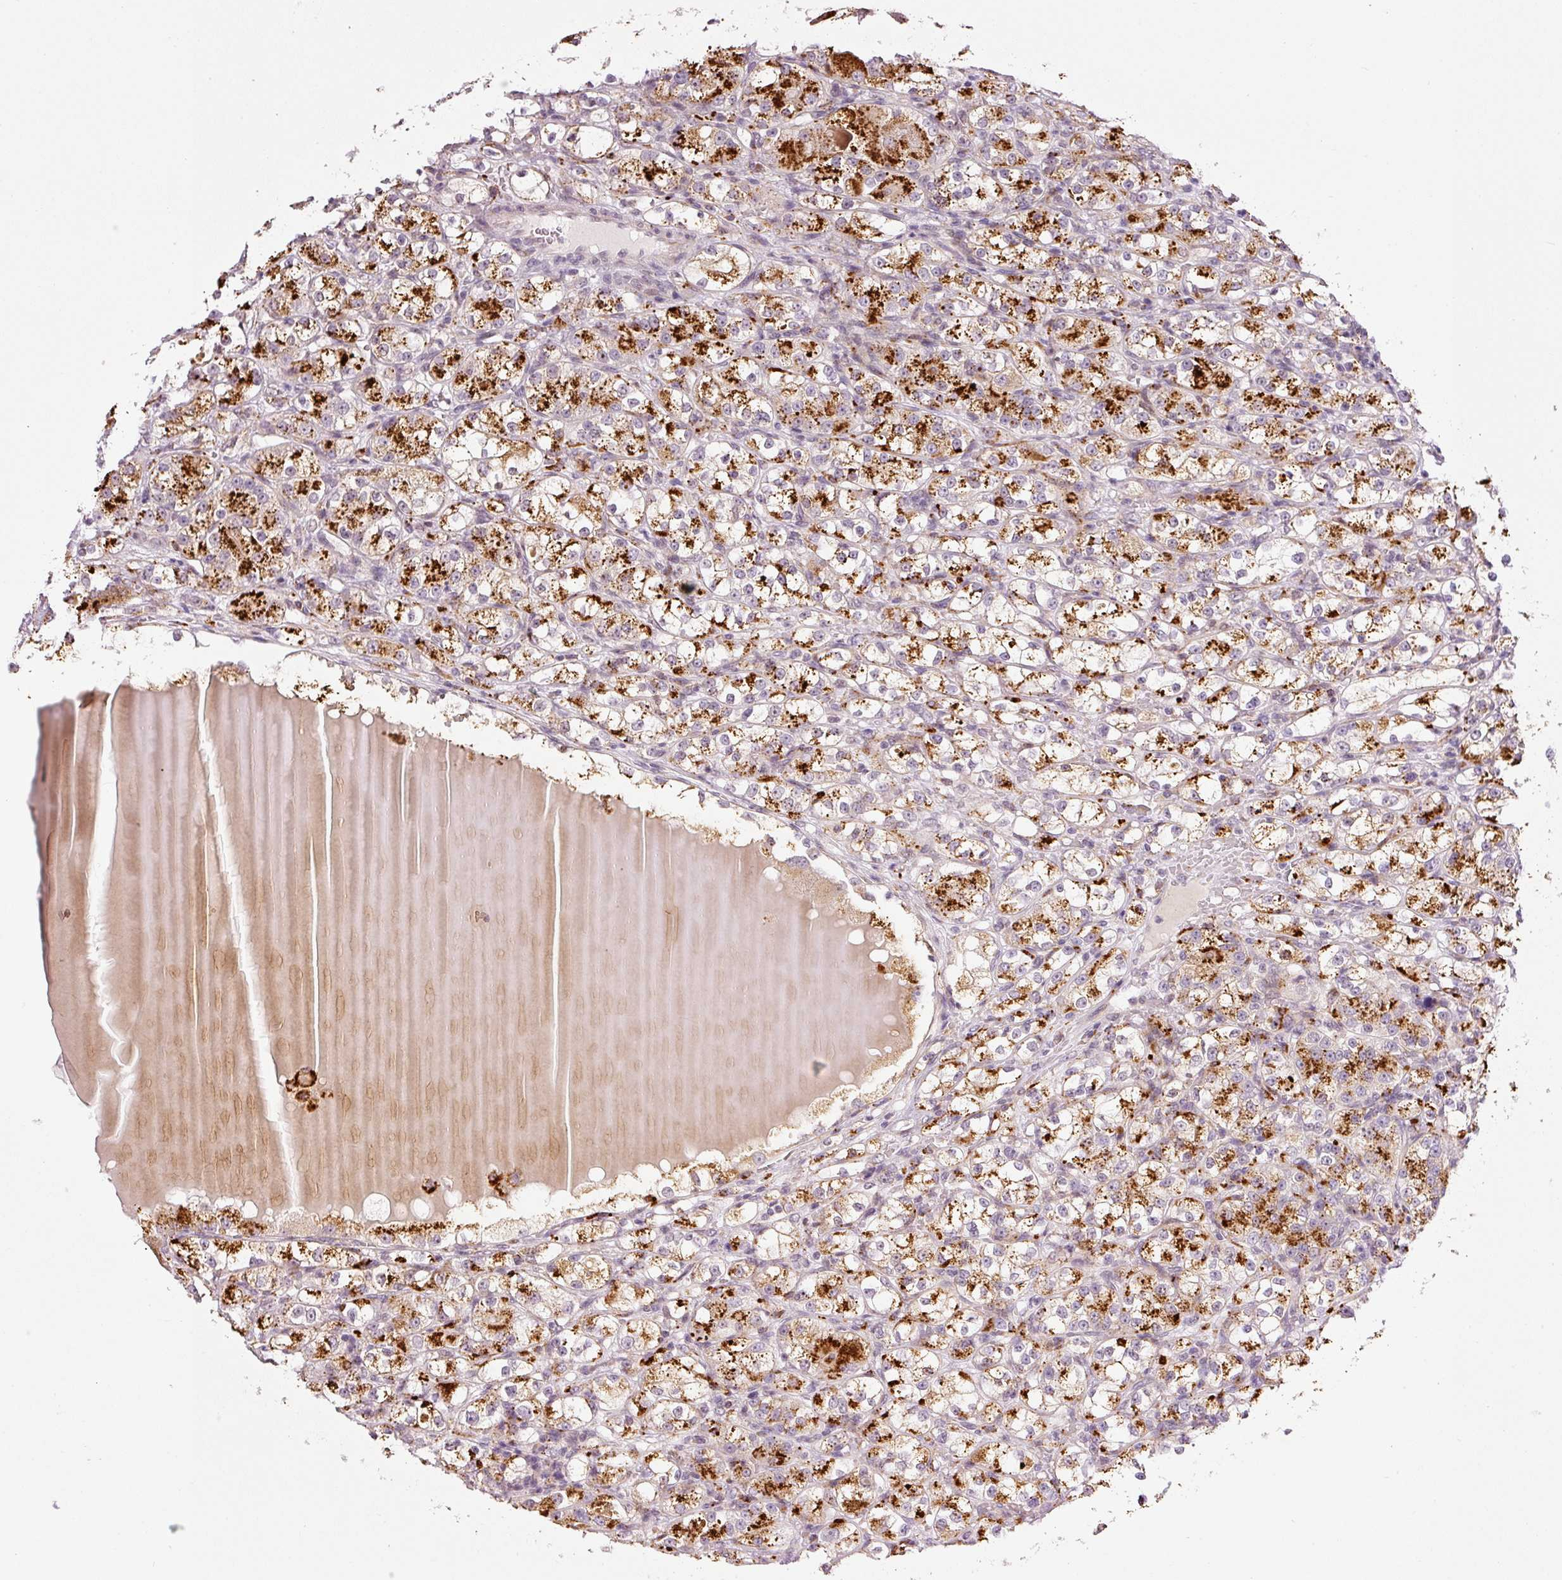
{"staining": {"intensity": "strong", "quantity": "25%-75%", "location": "cytoplasmic/membranous"}, "tissue": "renal cancer", "cell_type": "Tumor cells", "image_type": "cancer", "snomed": [{"axis": "morphology", "description": "Normal tissue, NOS"}, {"axis": "morphology", "description": "Adenocarcinoma, NOS"}, {"axis": "topography", "description": "Kidney"}], "caption": "This image displays immunohistochemistry staining of renal cancer, with high strong cytoplasmic/membranous staining in about 25%-75% of tumor cells.", "gene": "ZNF639", "patient": {"sex": "male", "age": 61}}